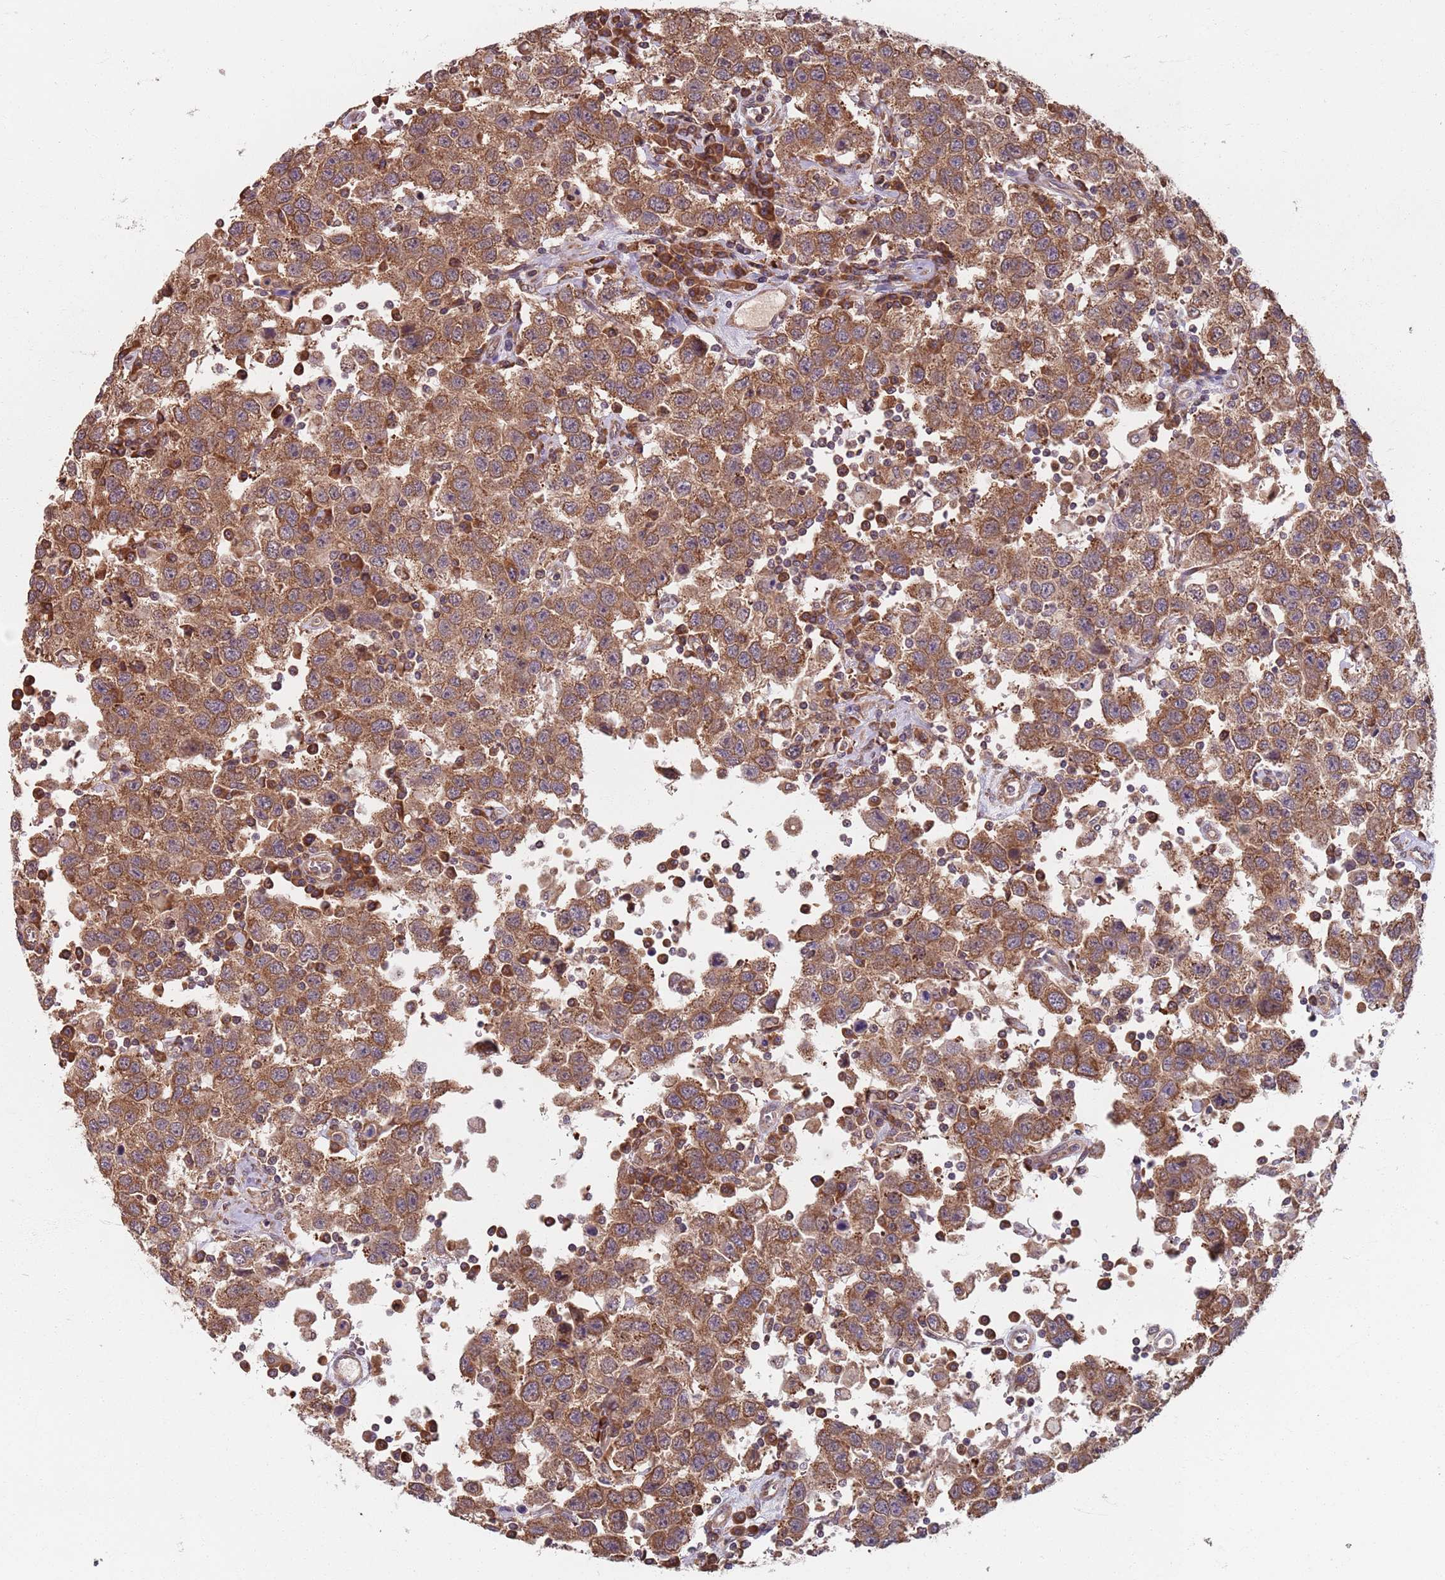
{"staining": {"intensity": "moderate", "quantity": ">75%", "location": "cytoplasmic/membranous"}, "tissue": "testis cancer", "cell_type": "Tumor cells", "image_type": "cancer", "snomed": [{"axis": "morphology", "description": "Seminoma, NOS"}, {"axis": "topography", "description": "Testis"}], "caption": "Immunohistochemical staining of human testis seminoma demonstrates moderate cytoplasmic/membranous protein staining in about >75% of tumor cells.", "gene": "NOTCH3", "patient": {"sex": "male", "age": 41}}